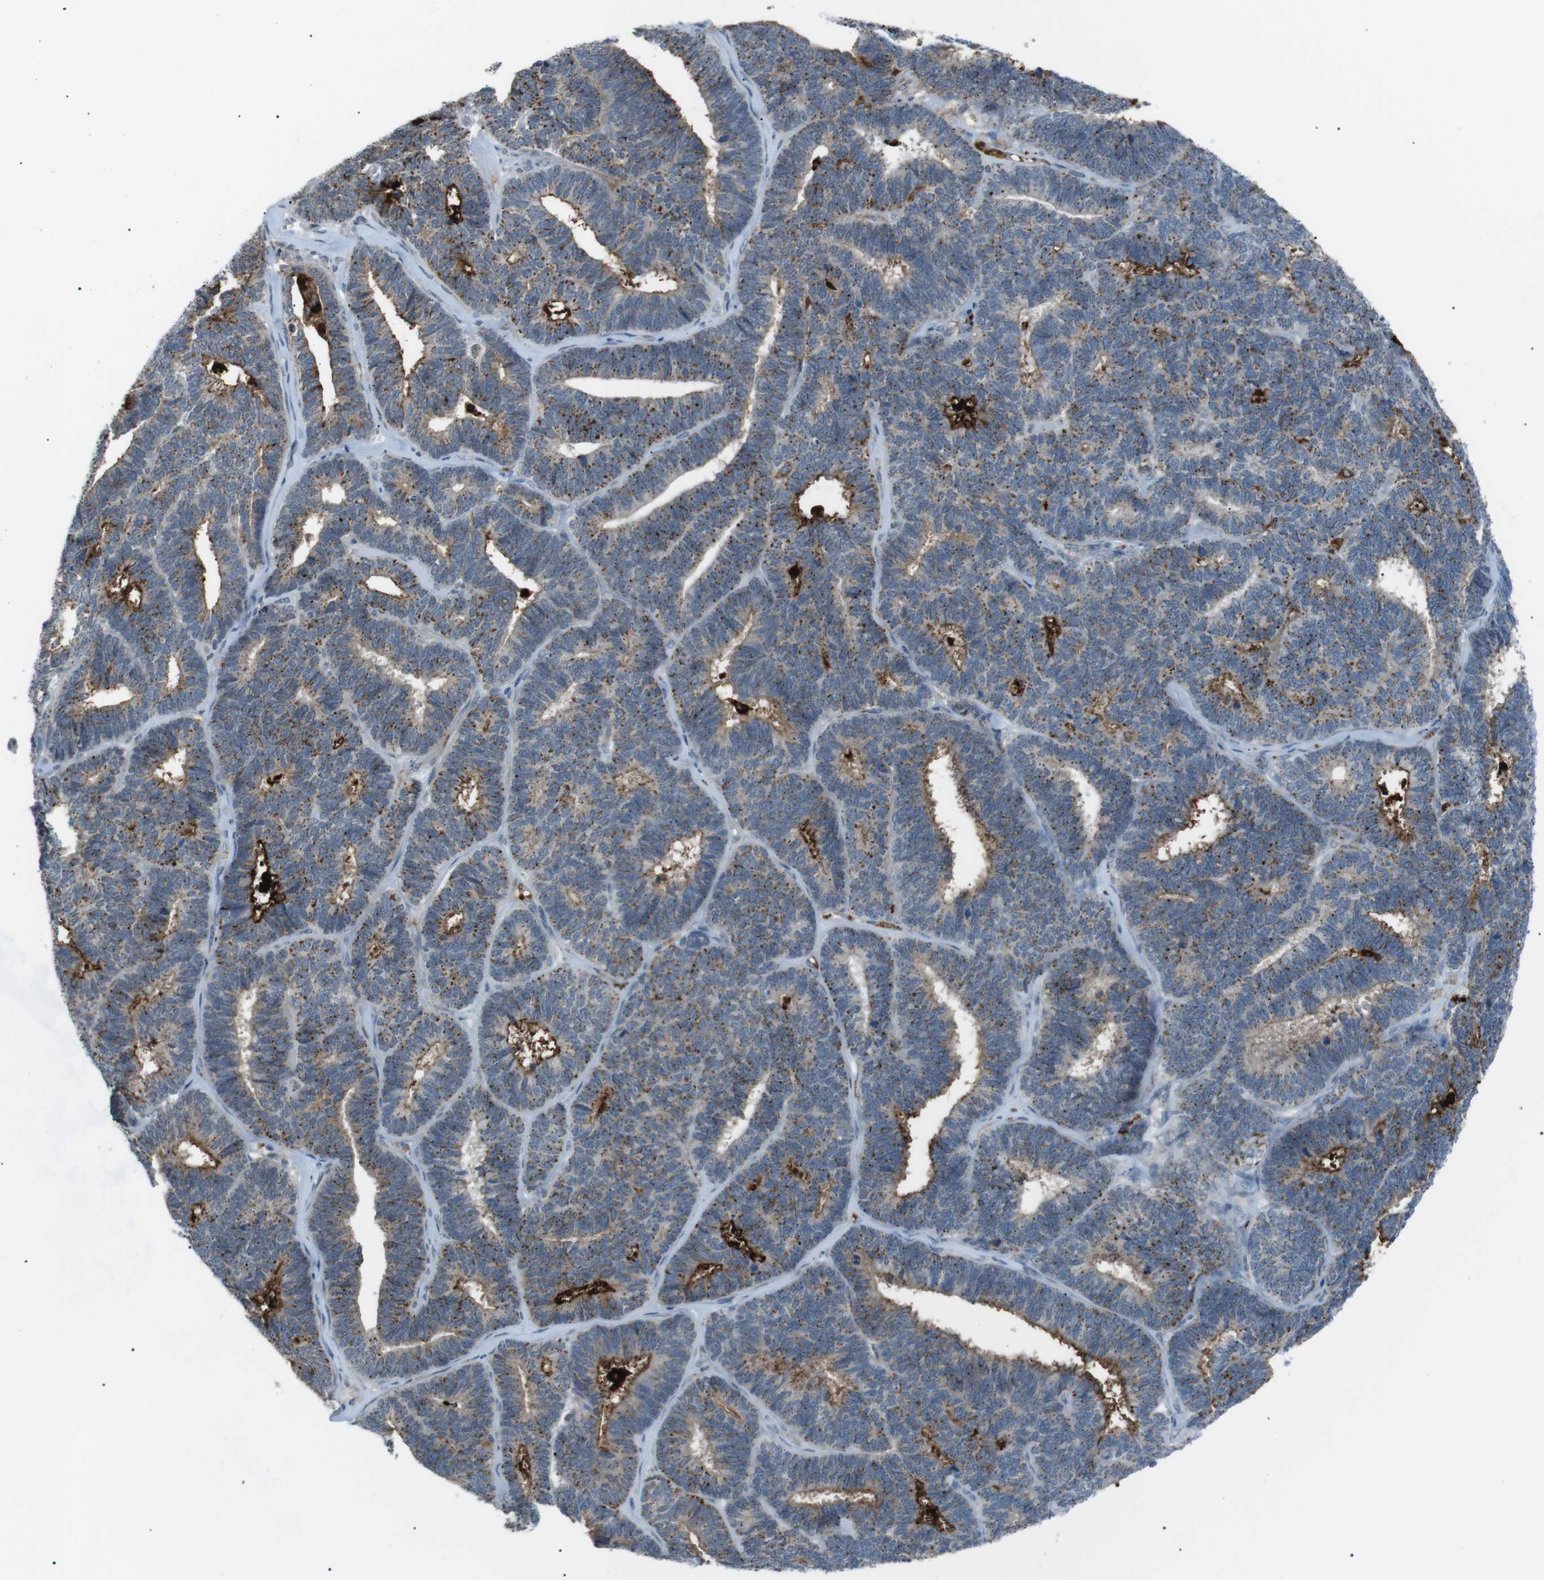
{"staining": {"intensity": "moderate", "quantity": ">75%", "location": "cytoplasmic/membranous"}, "tissue": "endometrial cancer", "cell_type": "Tumor cells", "image_type": "cancer", "snomed": [{"axis": "morphology", "description": "Adenocarcinoma, NOS"}, {"axis": "topography", "description": "Endometrium"}], "caption": "Adenocarcinoma (endometrial) was stained to show a protein in brown. There is medium levels of moderate cytoplasmic/membranous positivity in approximately >75% of tumor cells.", "gene": "B4GALNT2", "patient": {"sex": "female", "age": 70}}